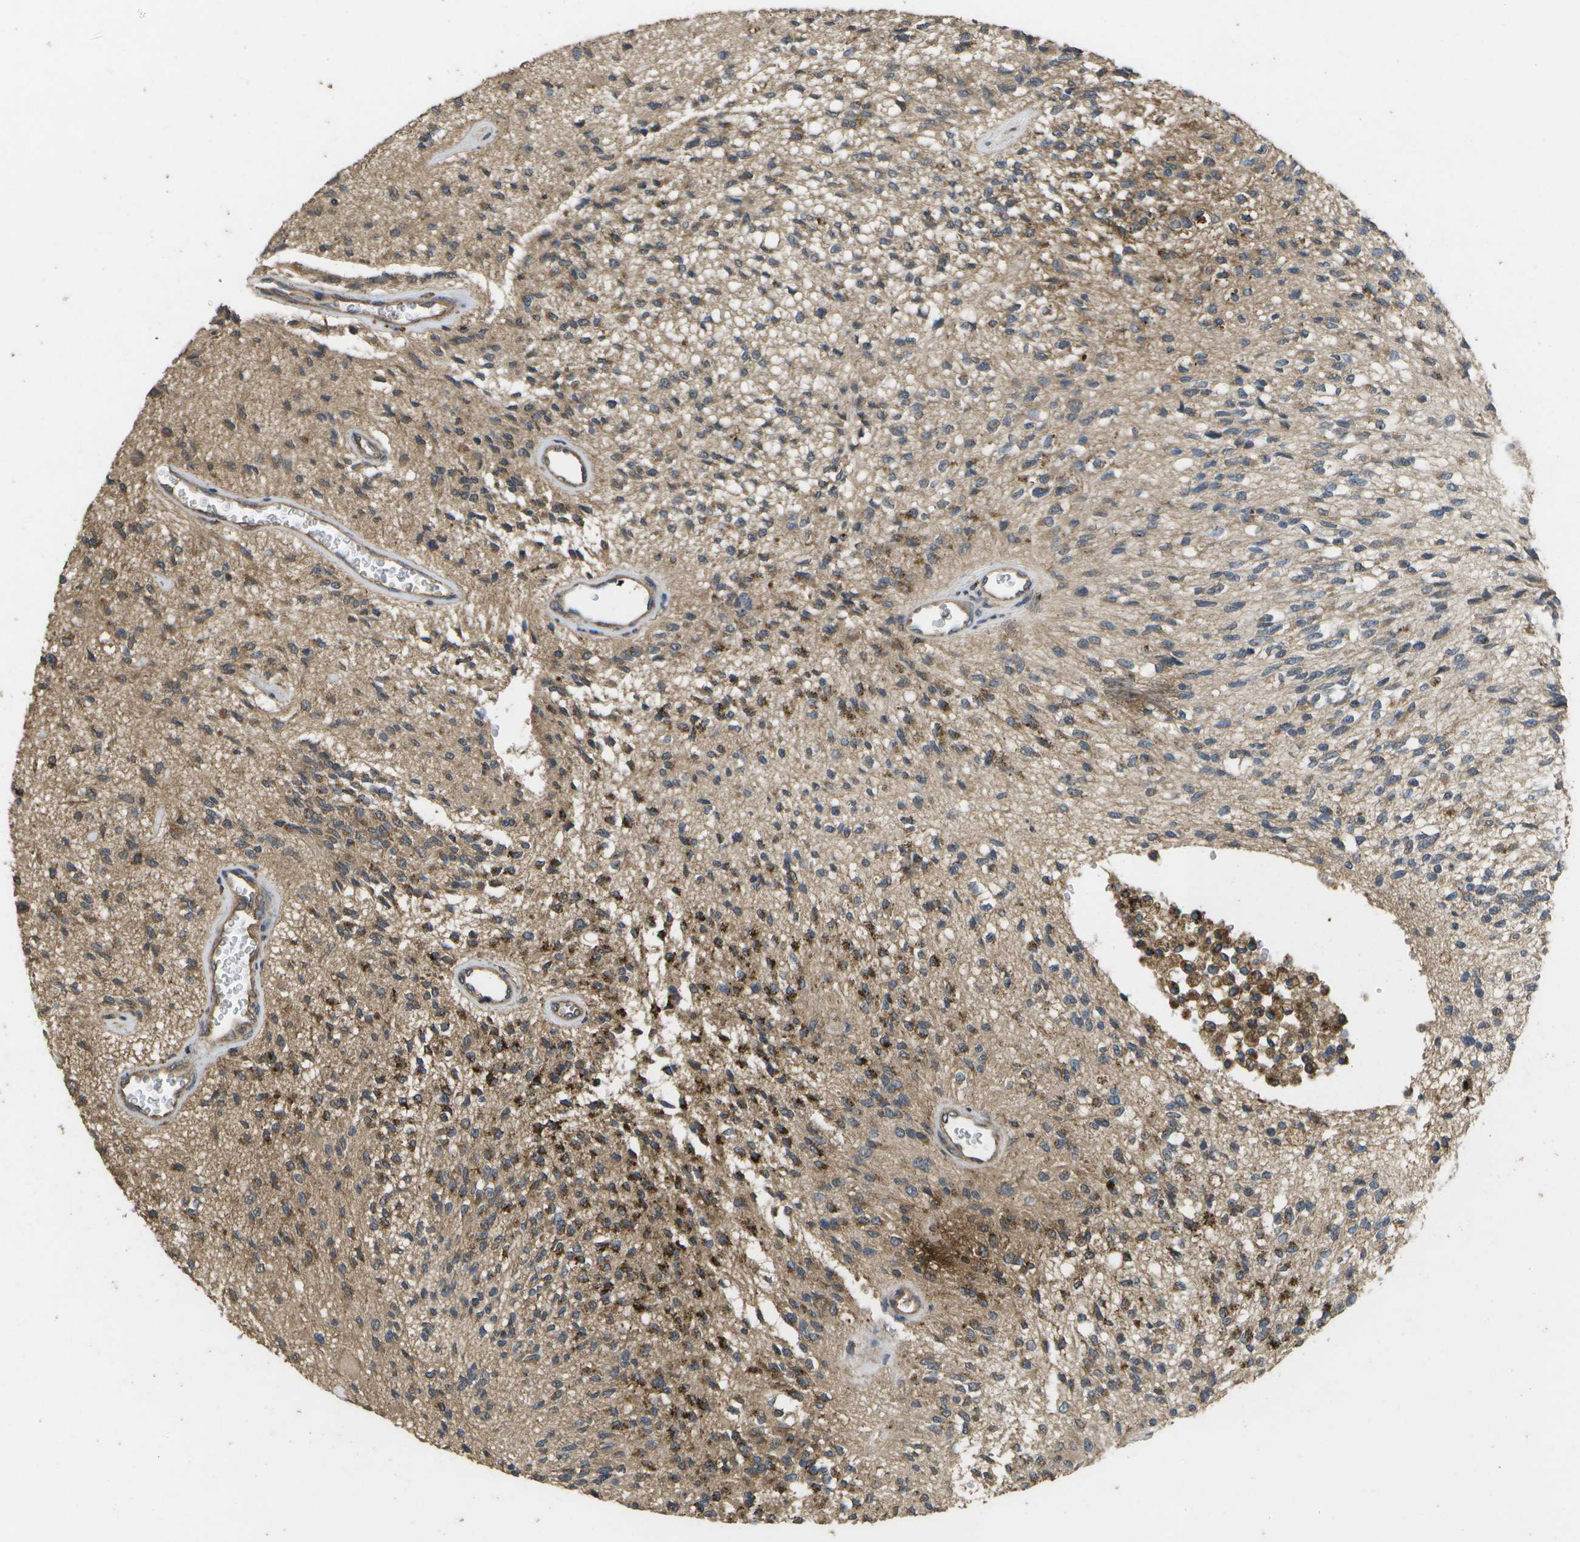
{"staining": {"intensity": "strong", "quantity": "25%-75%", "location": "cytoplasmic/membranous"}, "tissue": "glioma", "cell_type": "Tumor cells", "image_type": "cancer", "snomed": [{"axis": "morphology", "description": "Normal tissue, NOS"}, {"axis": "morphology", "description": "Glioma, malignant, High grade"}, {"axis": "topography", "description": "Cerebral cortex"}], "caption": "A brown stain labels strong cytoplasmic/membranous positivity of a protein in human glioma tumor cells.", "gene": "SACS", "patient": {"sex": "male", "age": 77}}